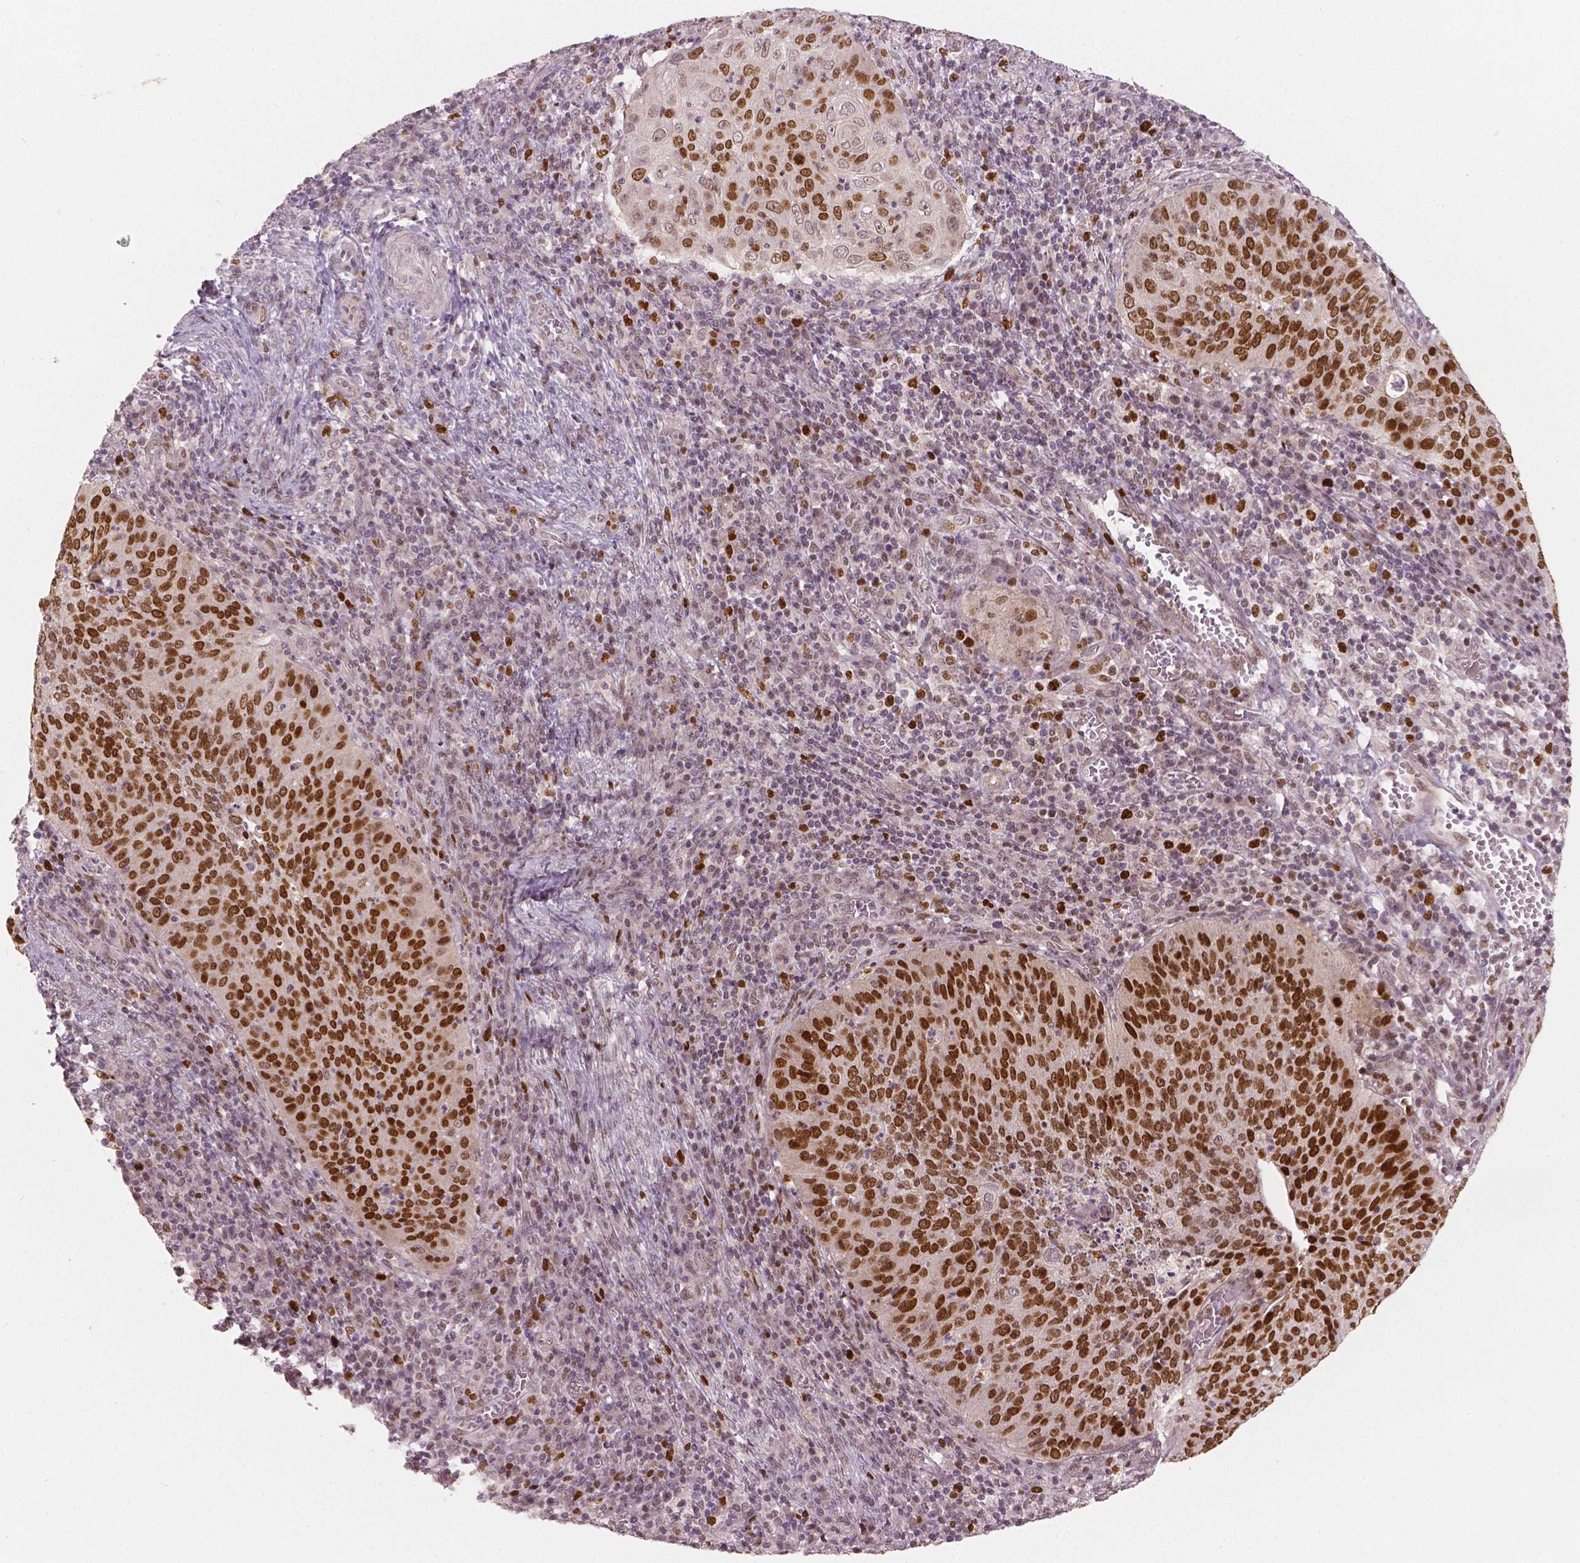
{"staining": {"intensity": "strong", "quantity": ">75%", "location": "nuclear"}, "tissue": "cervical cancer", "cell_type": "Tumor cells", "image_type": "cancer", "snomed": [{"axis": "morphology", "description": "Squamous cell carcinoma, NOS"}, {"axis": "topography", "description": "Cervix"}], "caption": "Immunohistochemical staining of cervical cancer displays high levels of strong nuclear positivity in about >75% of tumor cells.", "gene": "NSD2", "patient": {"sex": "female", "age": 39}}